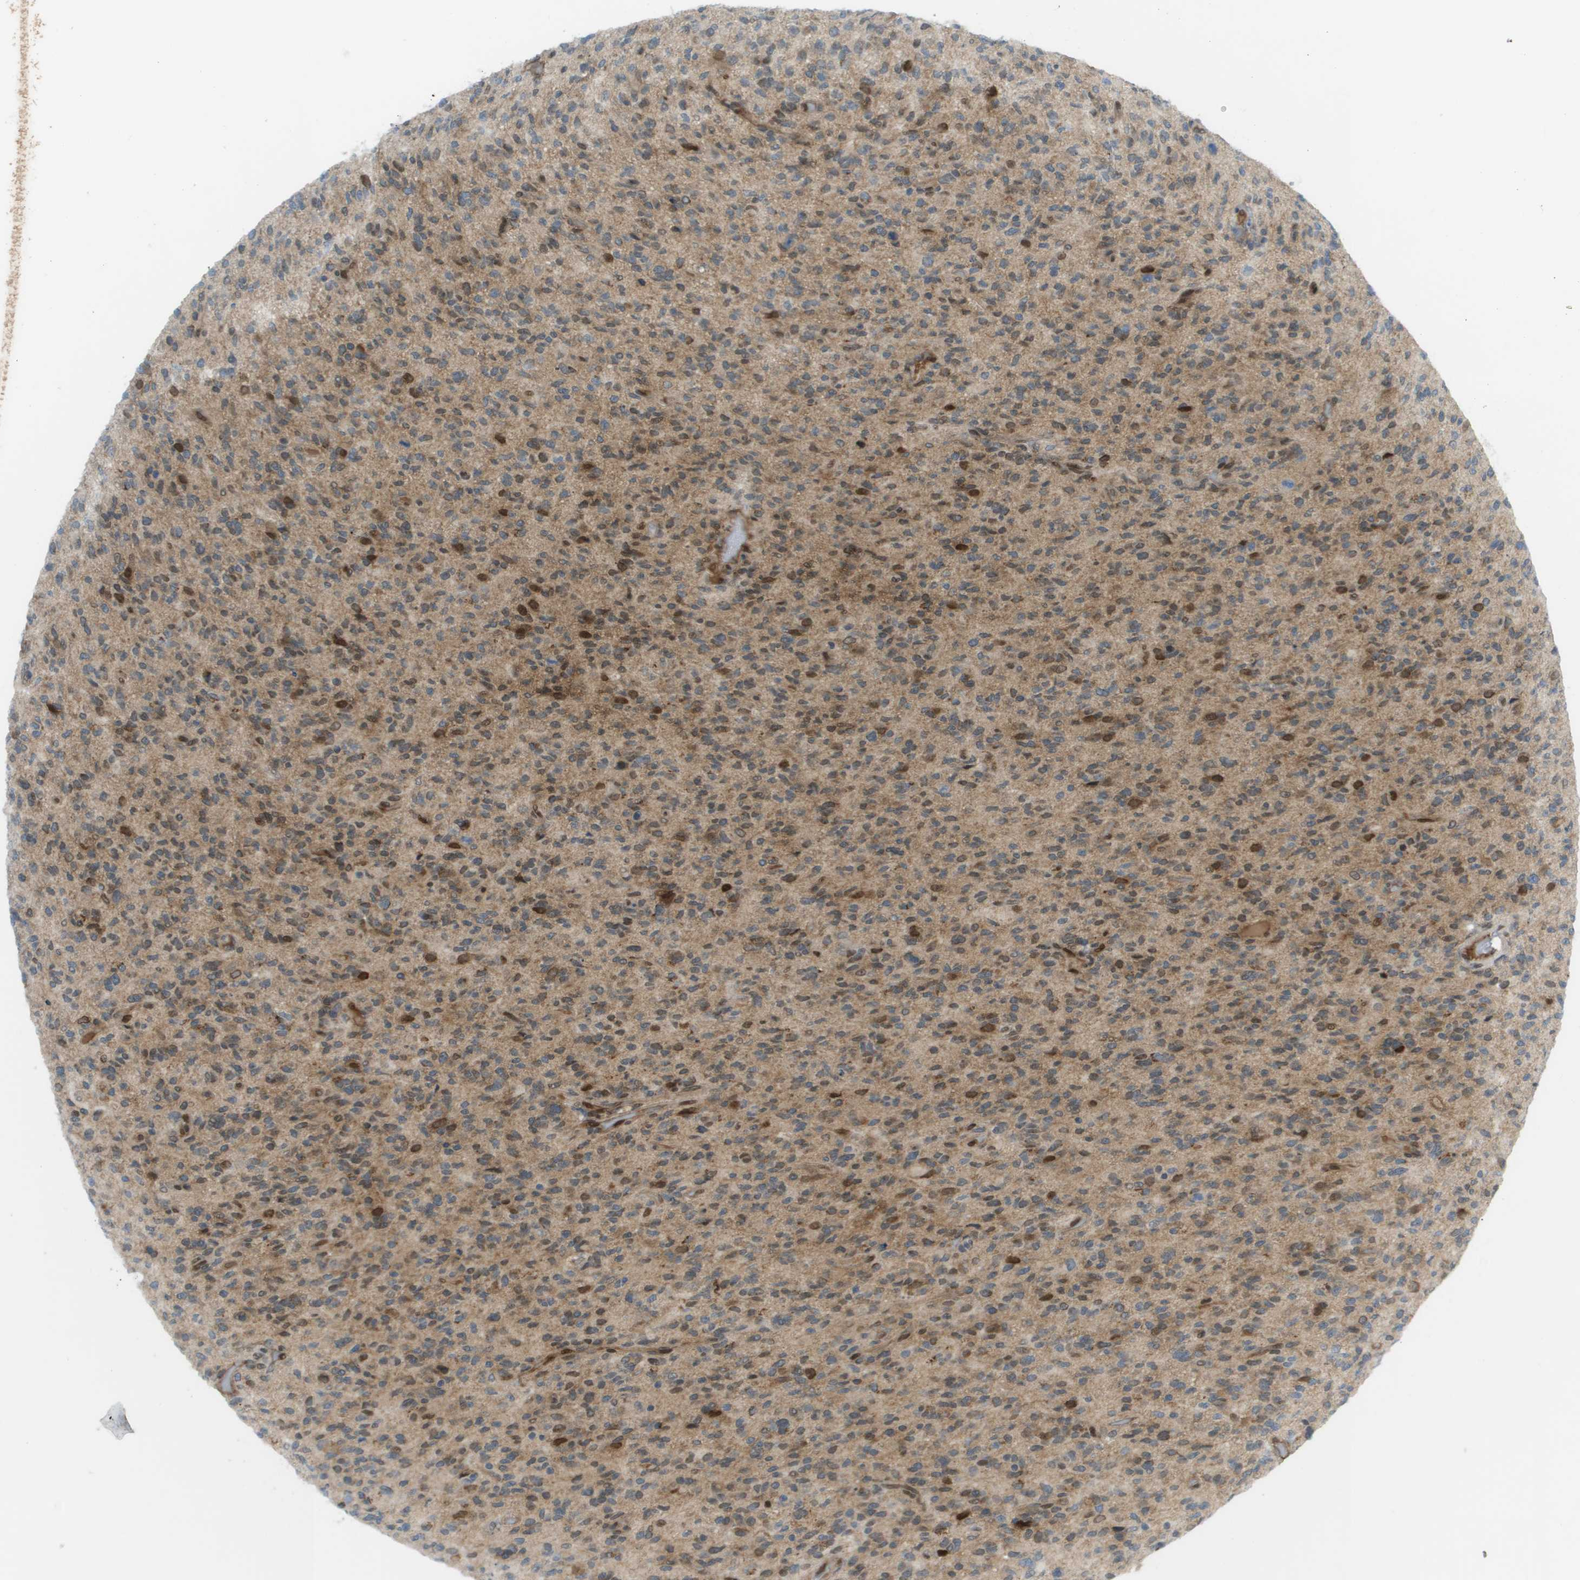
{"staining": {"intensity": "moderate", "quantity": "25%-75%", "location": "cytoplasmic/membranous,nuclear"}, "tissue": "glioma", "cell_type": "Tumor cells", "image_type": "cancer", "snomed": [{"axis": "morphology", "description": "Glioma, malignant, High grade"}, {"axis": "topography", "description": "Brain"}], "caption": "This is an image of immunohistochemistry (IHC) staining of glioma, which shows moderate staining in the cytoplasmic/membranous and nuclear of tumor cells.", "gene": "CACNB4", "patient": {"sex": "male", "age": 71}}